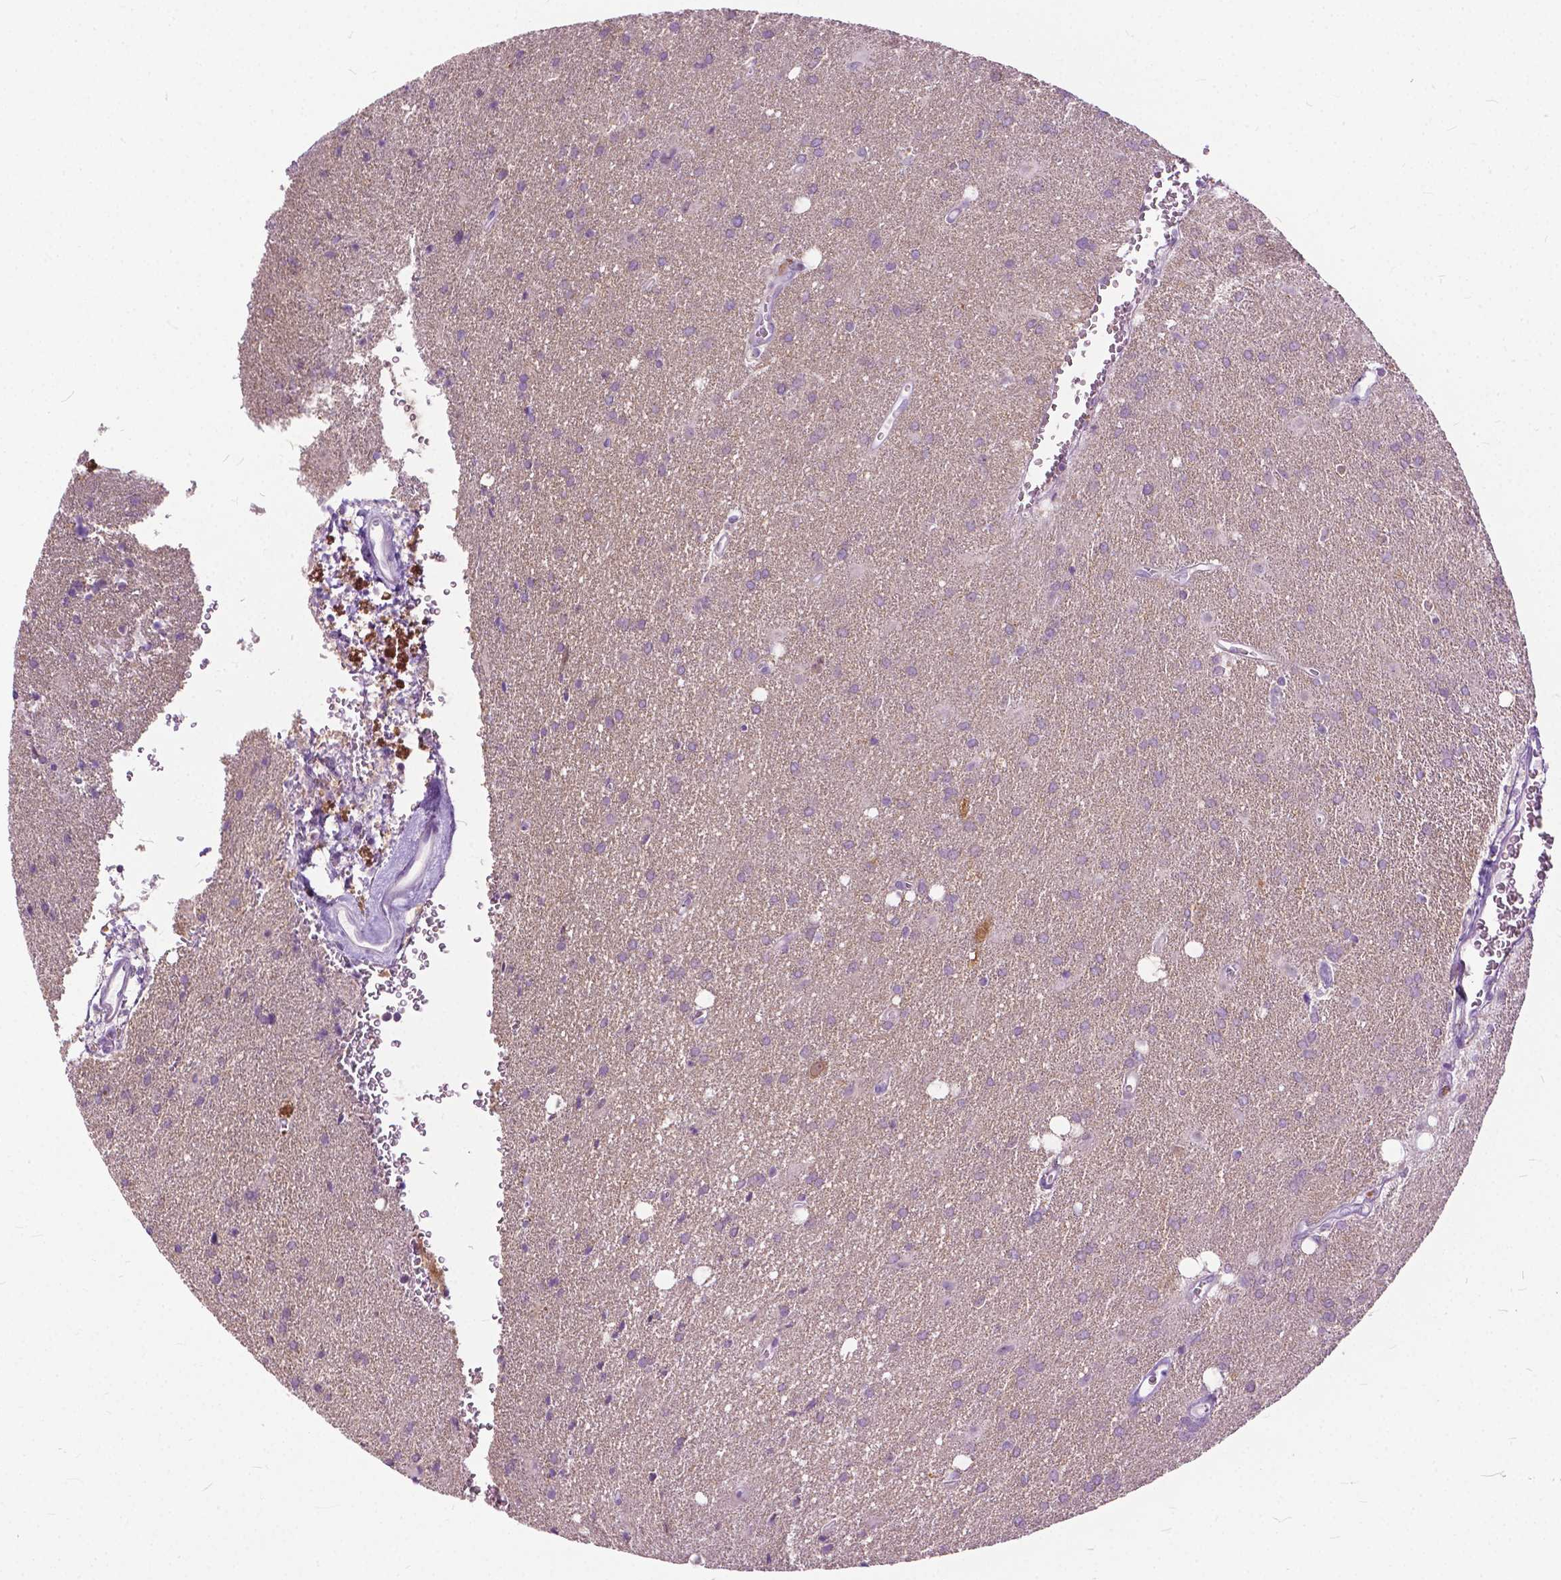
{"staining": {"intensity": "negative", "quantity": "none", "location": "none"}, "tissue": "glioma", "cell_type": "Tumor cells", "image_type": "cancer", "snomed": [{"axis": "morphology", "description": "Glioma, malignant, Low grade"}, {"axis": "topography", "description": "Brain"}], "caption": "High power microscopy micrograph of an immunohistochemistry (IHC) image of glioma, revealing no significant expression in tumor cells. (Stains: DAB immunohistochemistry with hematoxylin counter stain, Microscopy: brightfield microscopy at high magnification).", "gene": "TTC9B", "patient": {"sex": "male", "age": 58}}